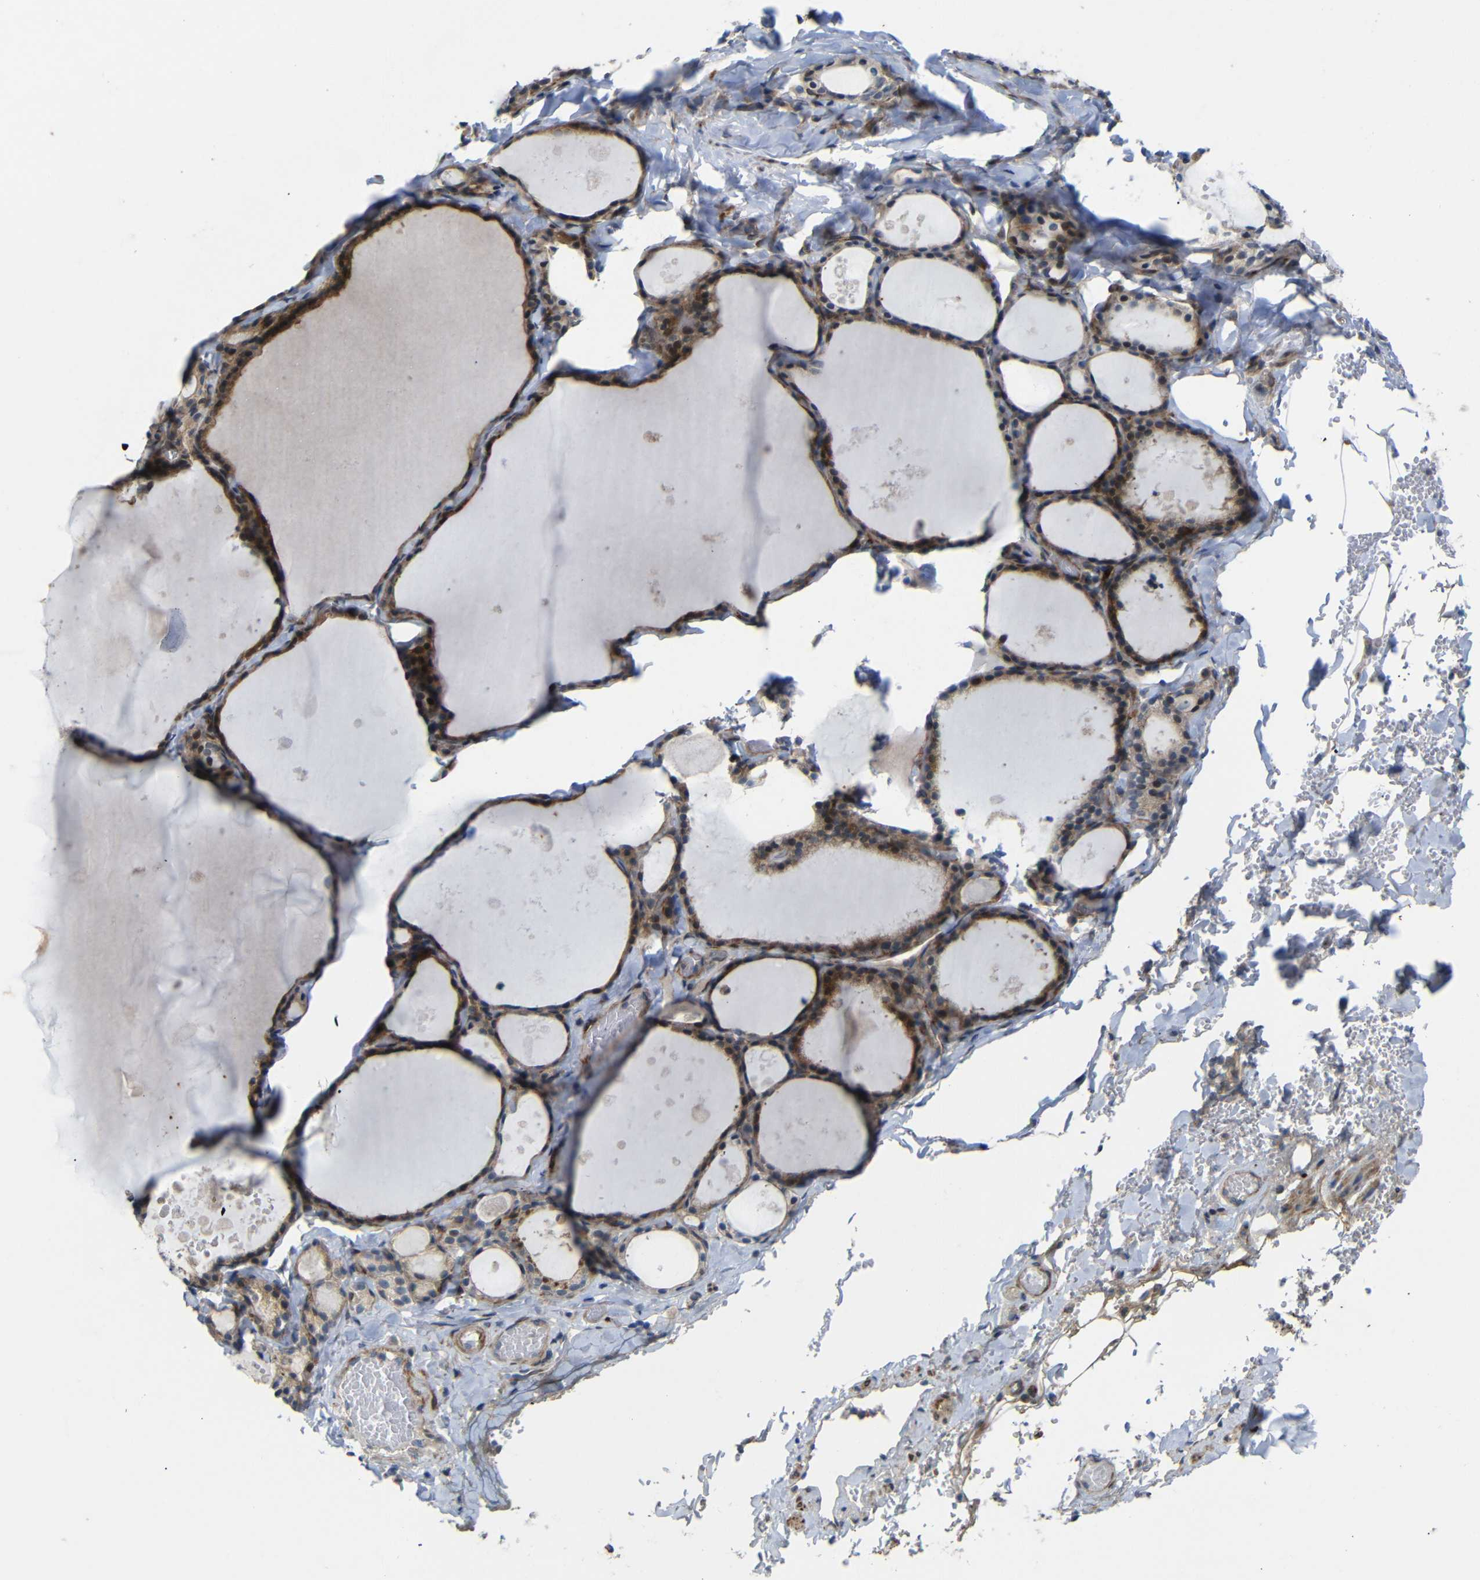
{"staining": {"intensity": "moderate", "quantity": ">75%", "location": "cytoplasmic/membranous"}, "tissue": "thyroid gland", "cell_type": "Glandular cells", "image_type": "normal", "snomed": [{"axis": "morphology", "description": "Normal tissue, NOS"}, {"axis": "topography", "description": "Thyroid gland"}], "caption": "DAB (3,3'-diaminobenzidine) immunohistochemical staining of benign thyroid gland displays moderate cytoplasmic/membranous protein positivity in about >75% of glandular cells. The protein of interest is stained brown, and the nuclei are stained in blue (DAB IHC with brightfield microscopy, high magnification).", "gene": "P3H2", "patient": {"sex": "male", "age": 56}}